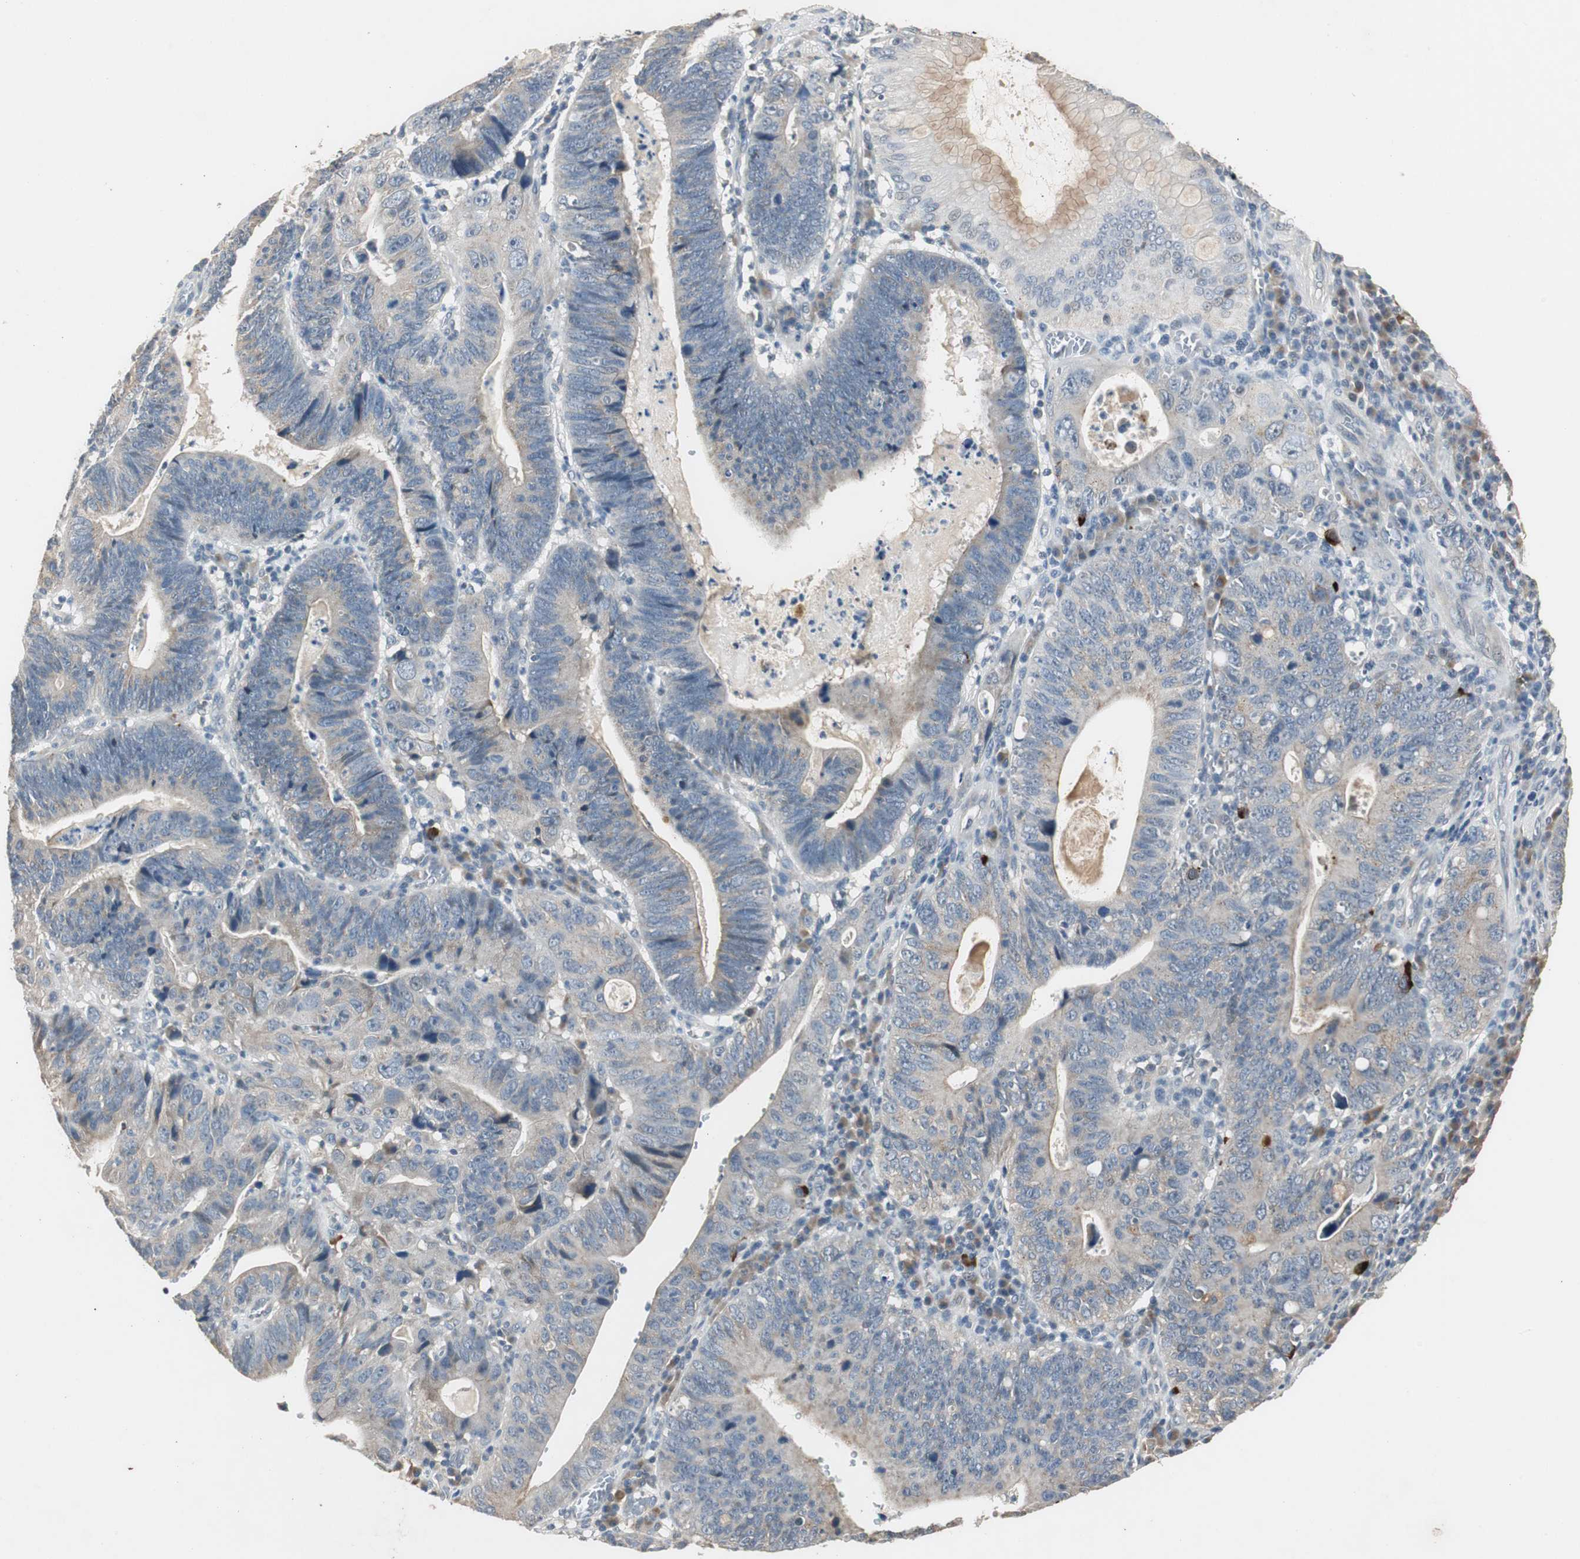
{"staining": {"intensity": "weak", "quantity": "<25%", "location": "cytoplasmic/membranous"}, "tissue": "stomach cancer", "cell_type": "Tumor cells", "image_type": "cancer", "snomed": [{"axis": "morphology", "description": "Adenocarcinoma, NOS"}, {"axis": "topography", "description": "Stomach"}], "caption": "Tumor cells are negative for brown protein staining in stomach cancer.", "gene": "PTPRN2", "patient": {"sex": "male", "age": 59}}